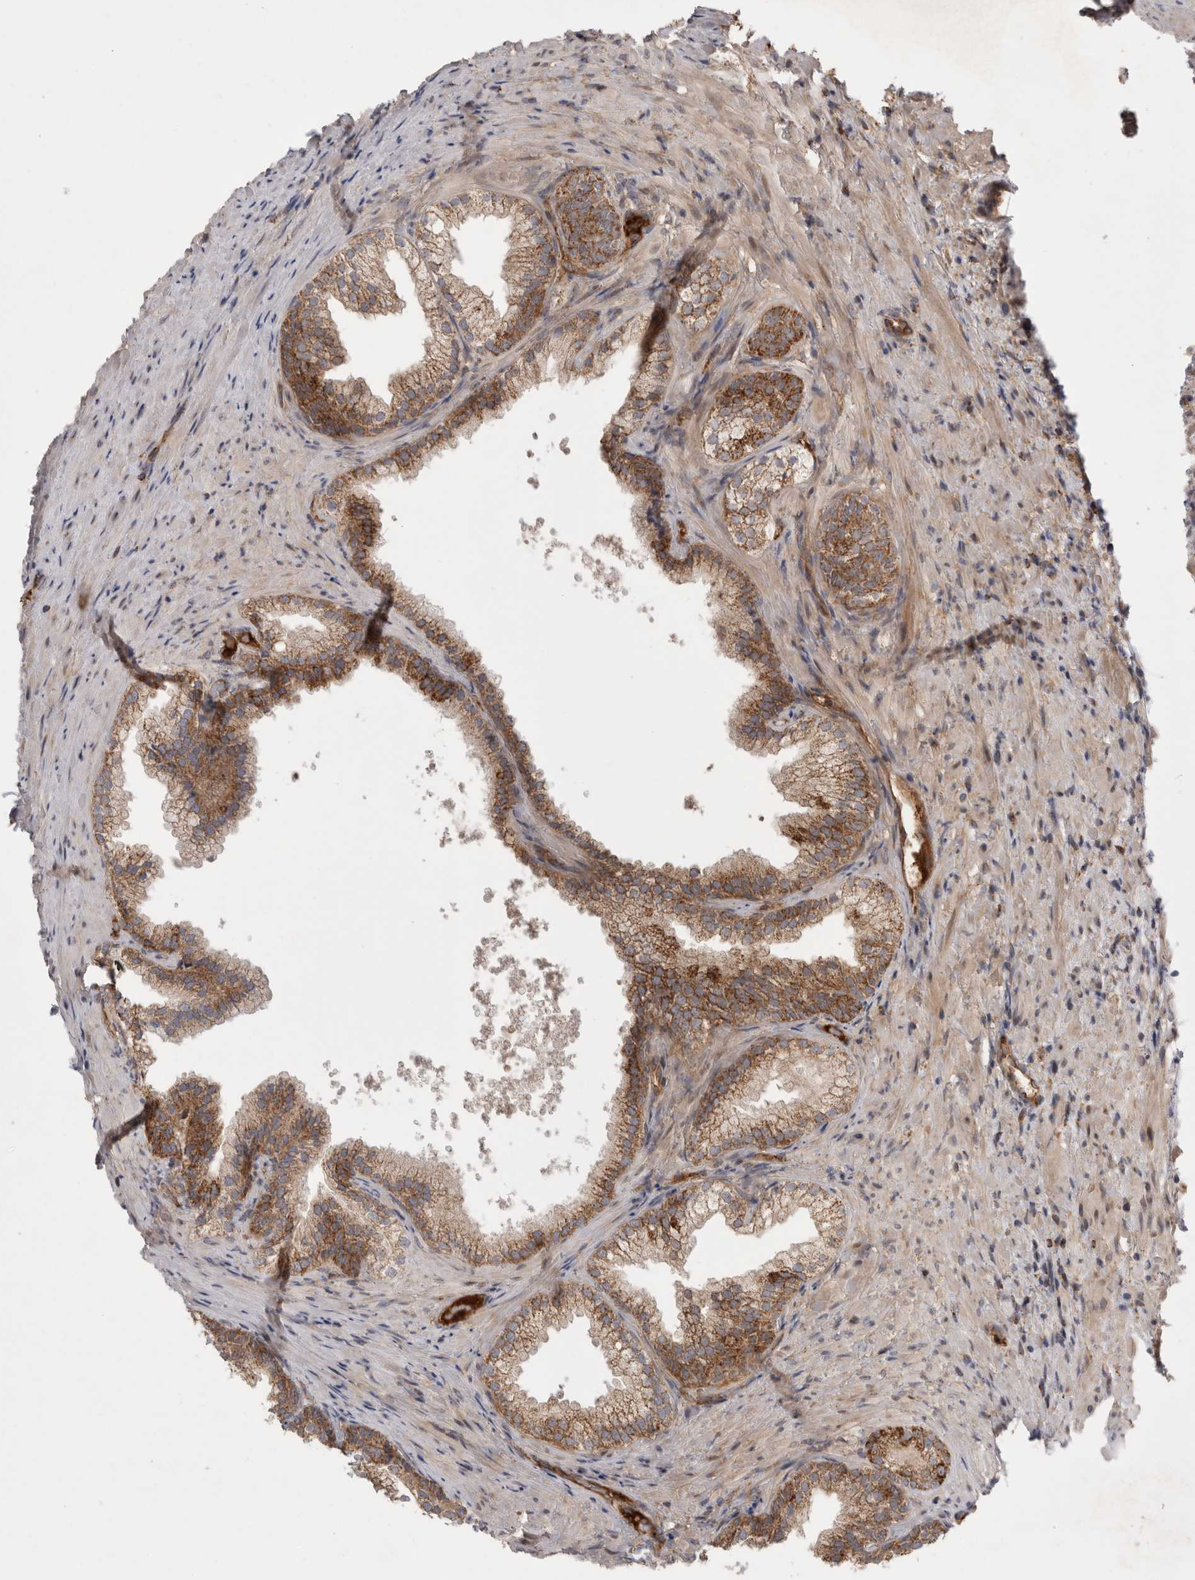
{"staining": {"intensity": "moderate", "quantity": "25%-75%", "location": "cytoplasmic/membranous"}, "tissue": "prostate", "cell_type": "Glandular cells", "image_type": "normal", "snomed": [{"axis": "morphology", "description": "Normal tissue, NOS"}, {"axis": "topography", "description": "Prostate"}], "caption": "The immunohistochemical stain highlights moderate cytoplasmic/membranous positivity in glandular cells of normal prostate.", "gene": "DARS2", "patient": {"sex": "male", "age": 76}}